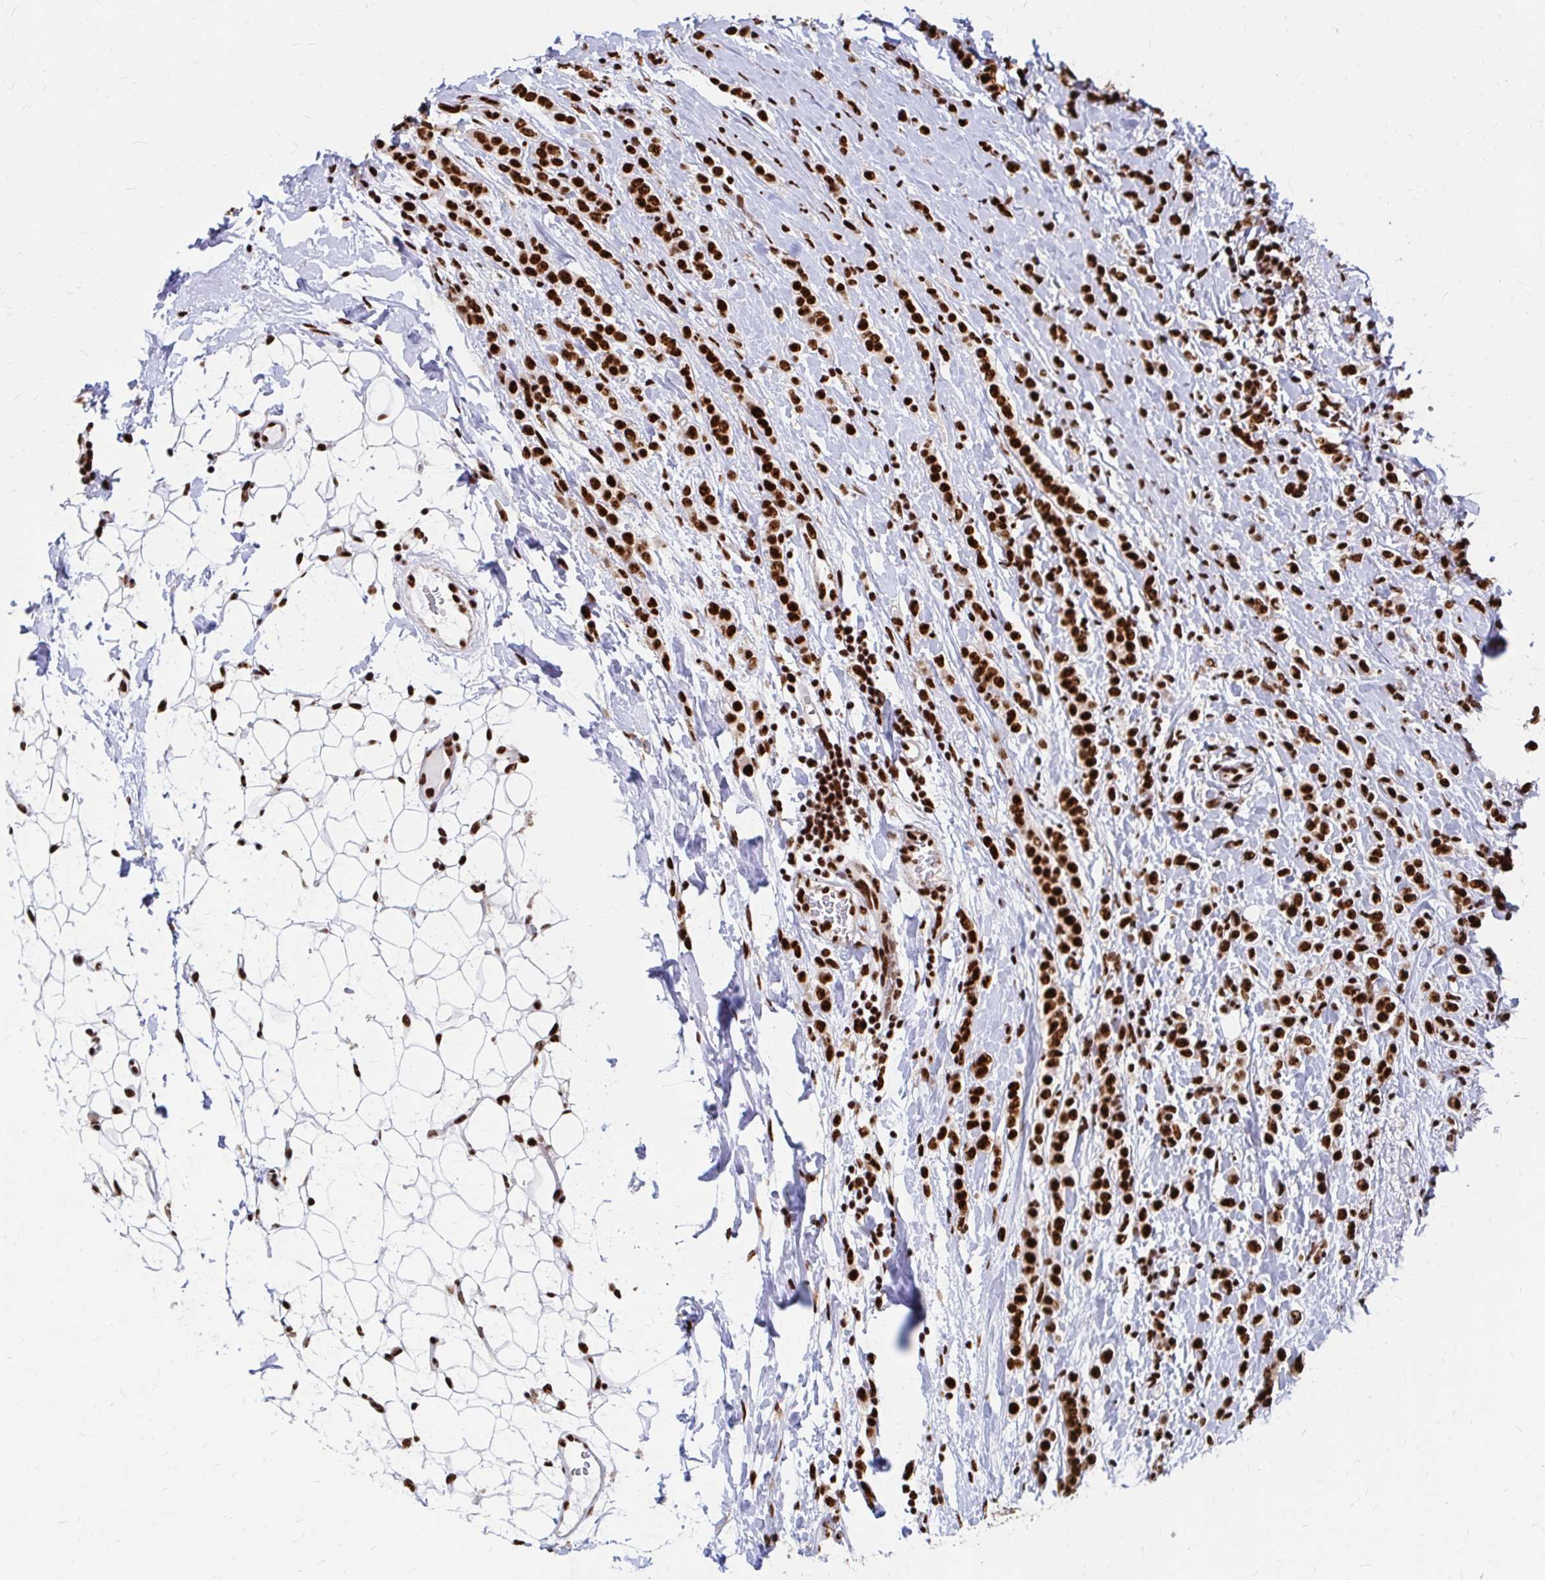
{"staining": {"intensity": "strong", "quantity": ">75%", "location": "nuclear"}, "tissue": "breast cancer", "cell_type": "Tumor cells", "image_type": "cancer", "snomed": [{"axis": "morphology", "description": "Lobular carcinoma"}, {"axis": "topography", "description": "Breast"}], "caption": "Approximately >75% of tumor cells in breast cancer reveal strong nuclear protein staining as visualized by brown immunohistochemical staining.", "gene": "CNKSR3", "patient": {"sex": "female", "age": 49}}